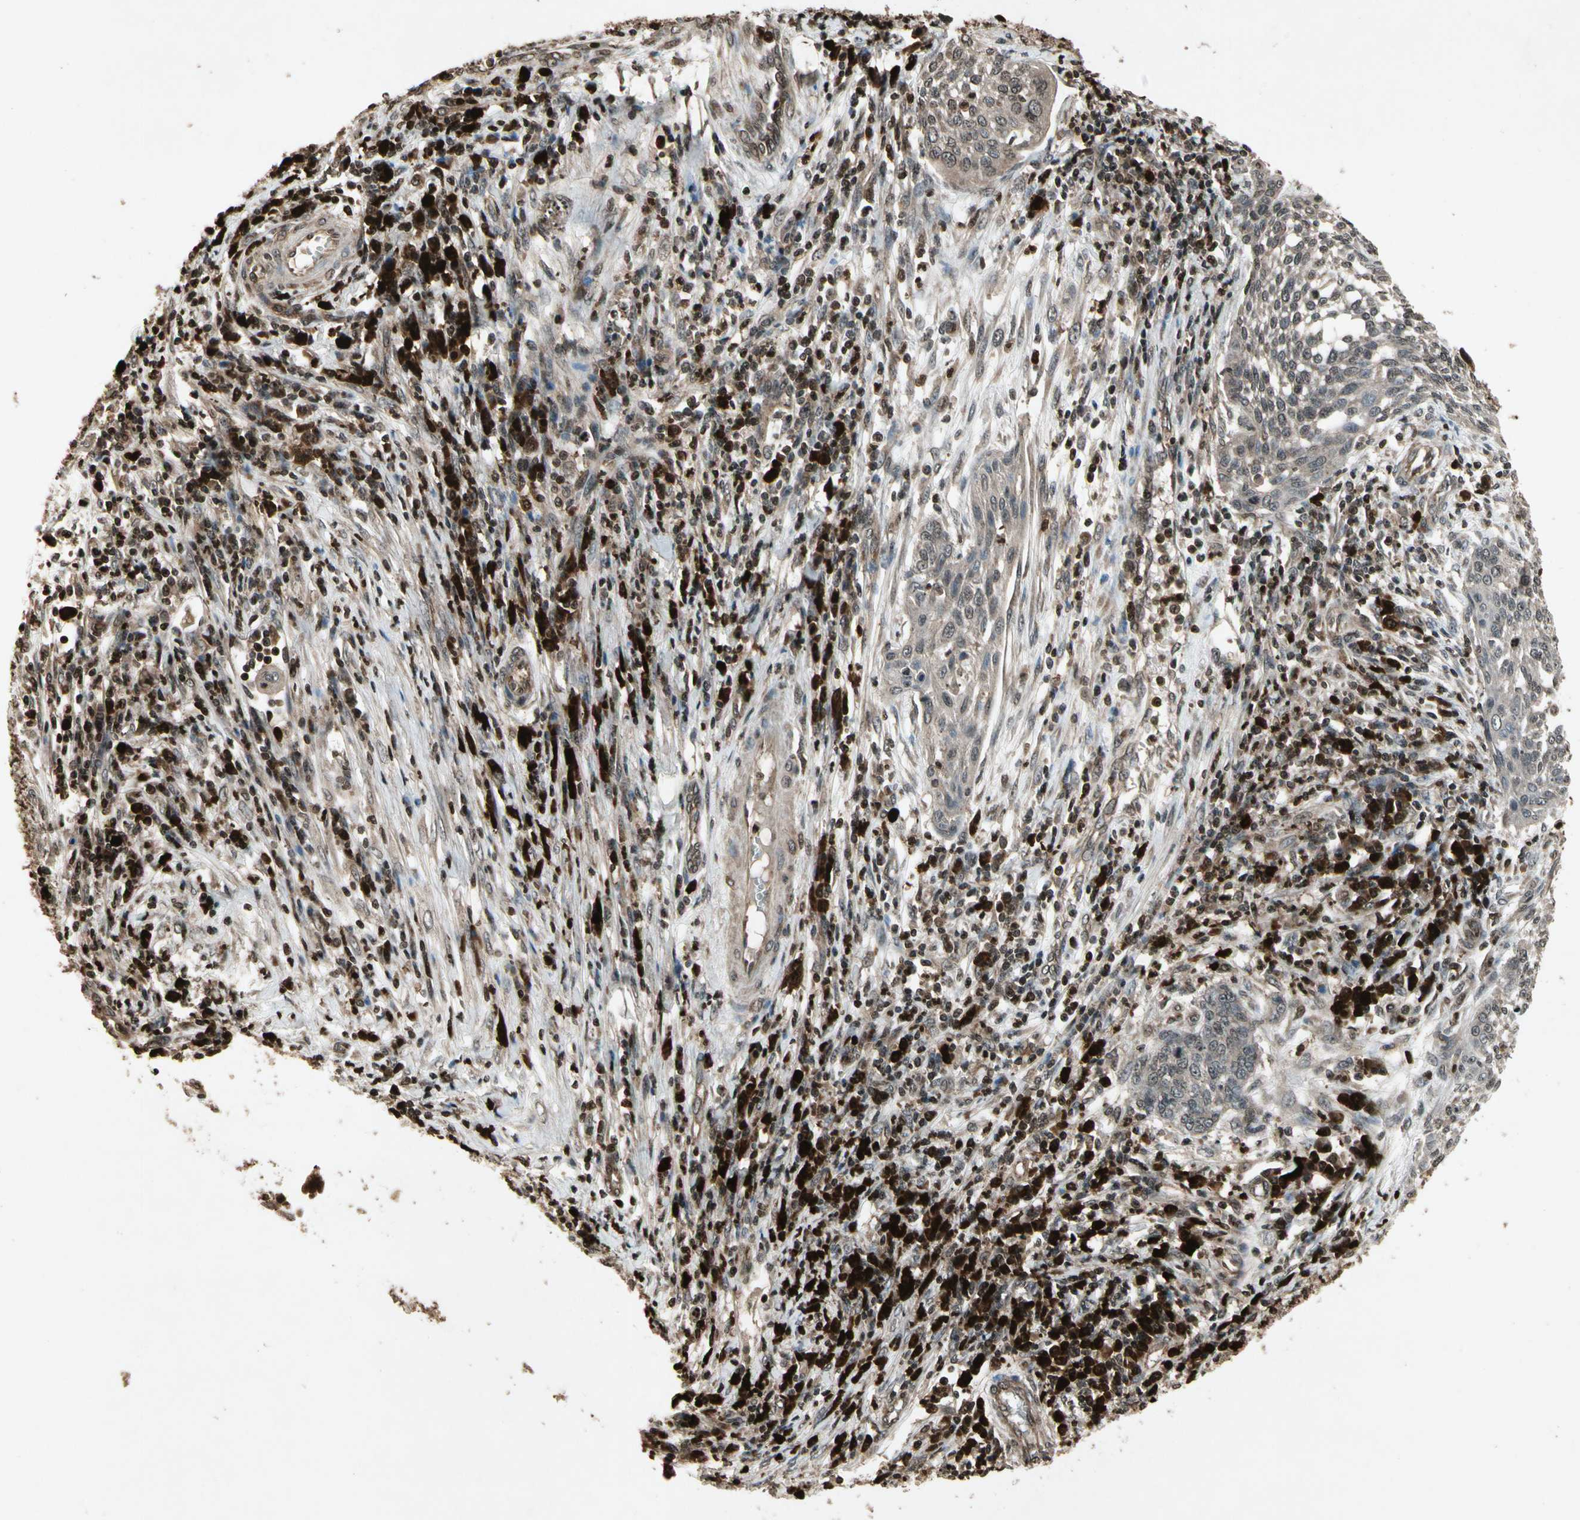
{"staining": {"intensity": "moderate", "quantity": ">75%", "location": "cytoplasmic/membranous"}, "tissue": "cervical cancer", "cell_type": "Tumor cells", "image_type": "cancer", "snomed": [{"axis": "morphology", "description": "Squamous cell carcinoma, NOS"}, {"axis": "topography", "description": "Cervix"}], "caption": "A brown stain shows moderate cytoplasmic/membranous expression of a protein in human cervical cancer (squamous cell carcinoma) tumor cells. Immunohistochemistry (ihc) stains the protein in brown and the nuclei are stained blue.", "gene": "GLRX", "patient": {"sex": "female", "age": 34}}